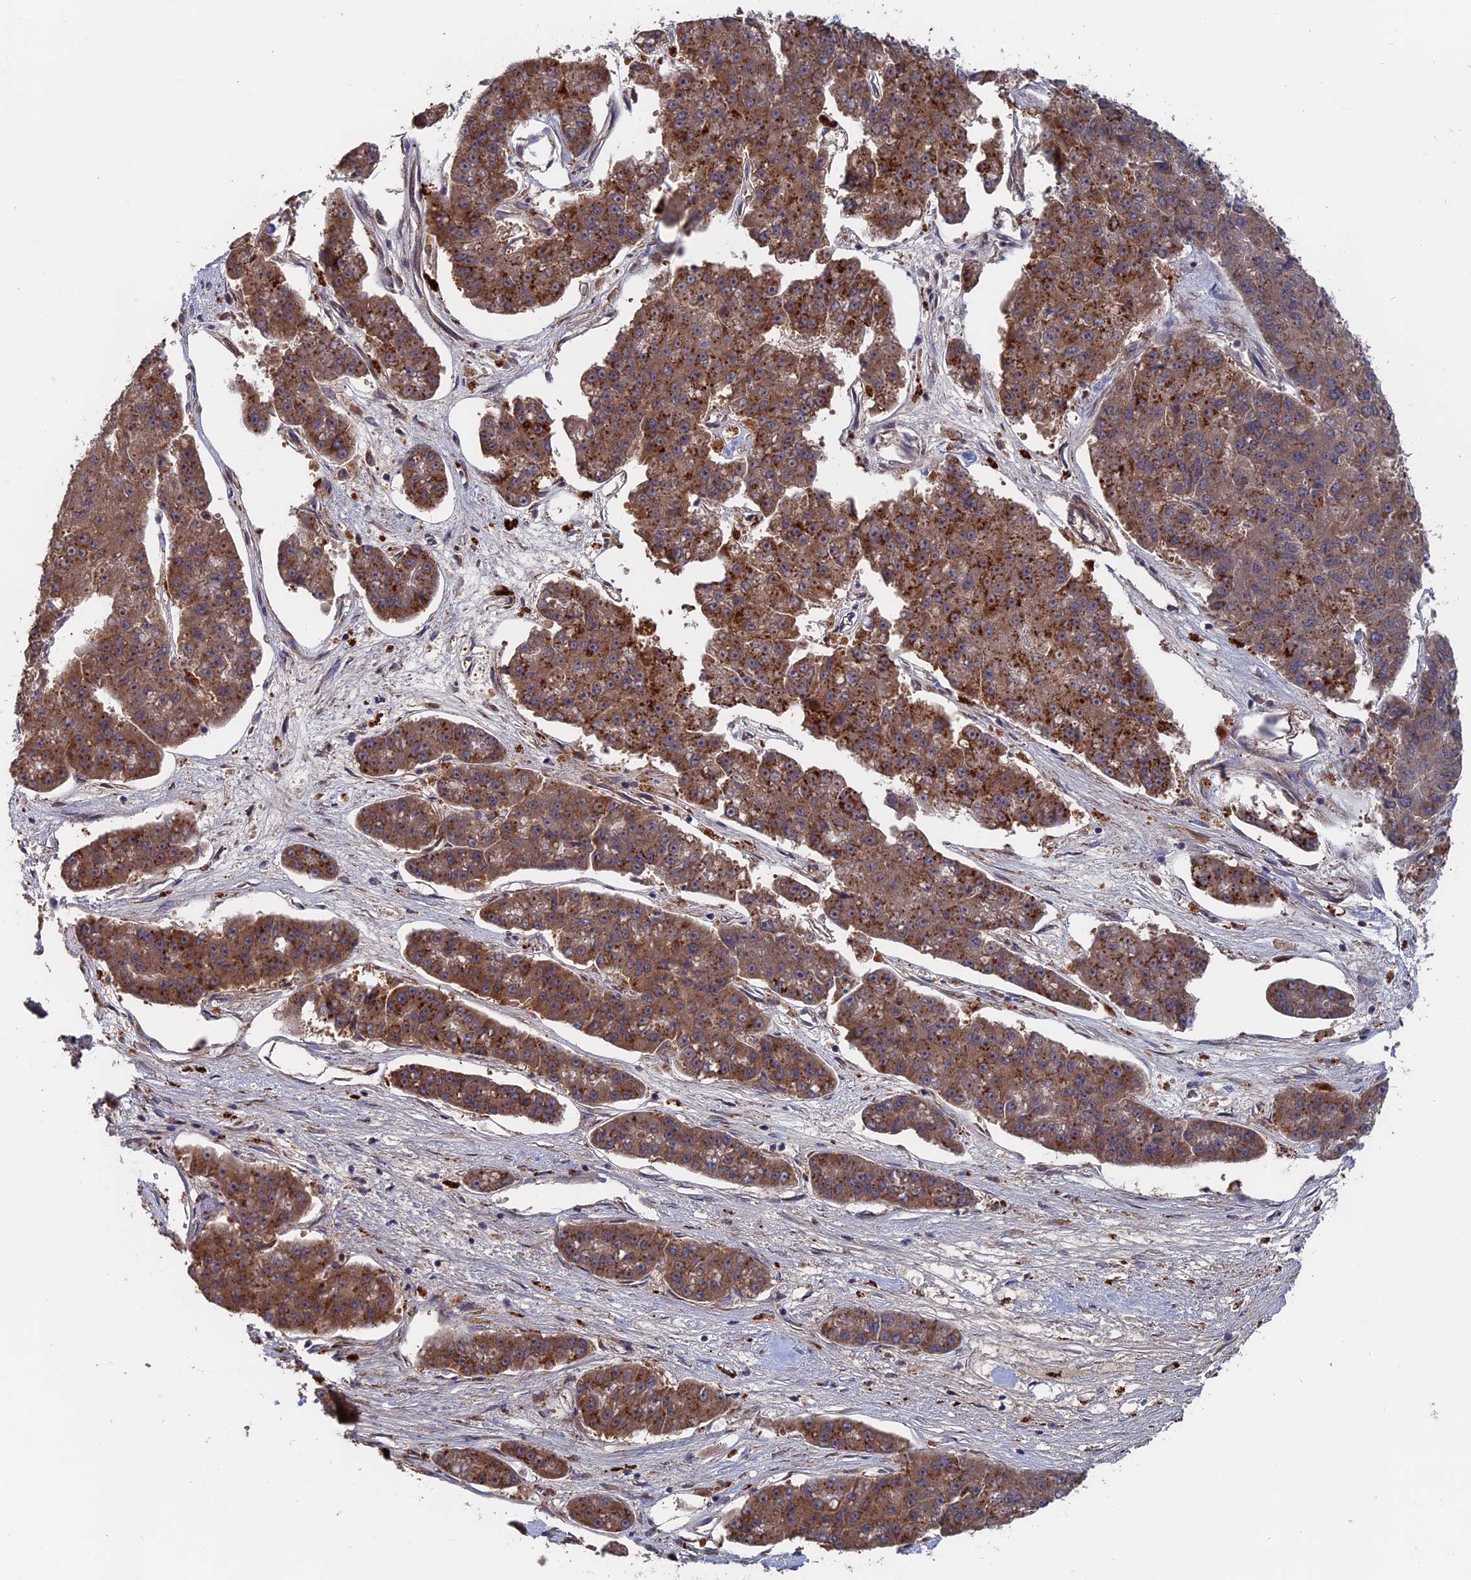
{"staining": {"intensity": "moderate", "quantity": ">75%", "location": "cytoplasmic/membranous"}, "tissue": "pancreatic cancer", "cell_type": "Tumor cells", "image_type": "cancer", "snomed": [{"axis": "morphology", "description": "Adenocarcinoma, NOS"}, {"axis": "topography", "description": "Pancreas"}], "caption": "Pancreatic cancer stained for a protein (brown) displays moderate cytoplasmic/membranous positive staining in about >75% of tumor cells.", "gene": "TRAPPC2L", "patient": {"sex": "male", "age": 50}}